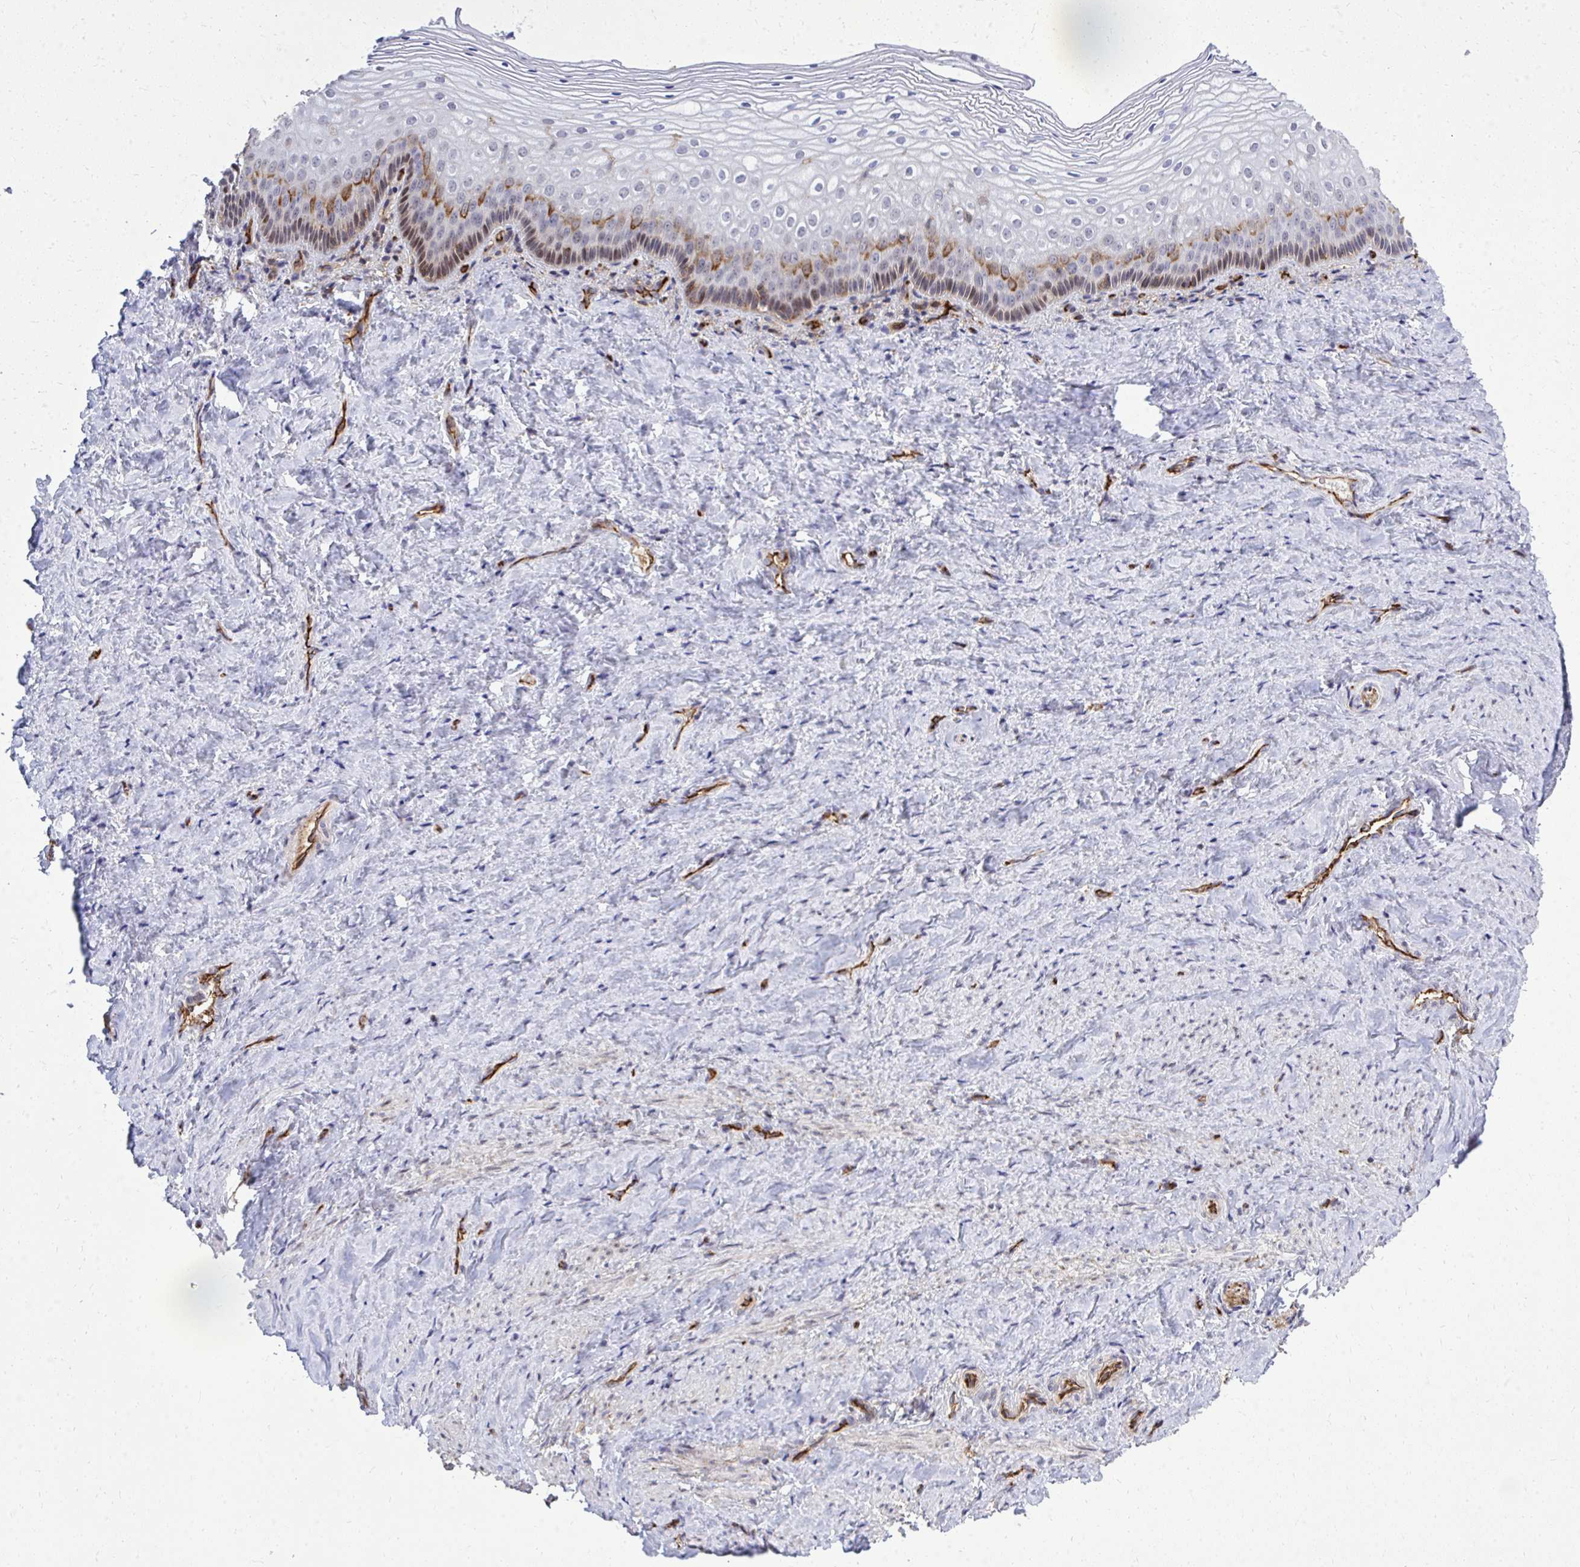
{"staining": {"intensity": "moderate", "quantity": "25%-75%", "location": "cytoplasmic/membranous,nuclear"}, "tissue": "vagina", "cell_type": "Squamous epithelial cells", "image_type": "normal", "snomed": [{"axis": "morphology", "description": "Normal tissue, NOS"}, {"axis": "topography", "description": "Vagina"}], "caption": "Moderate cytoplasmic/membranous,nuclear positivity is present in approximately 25%-75% of squamous epithelial cells in benign vagina.", "gene": "FOXN3", "patient": {"sex": "female", "age": 45}}